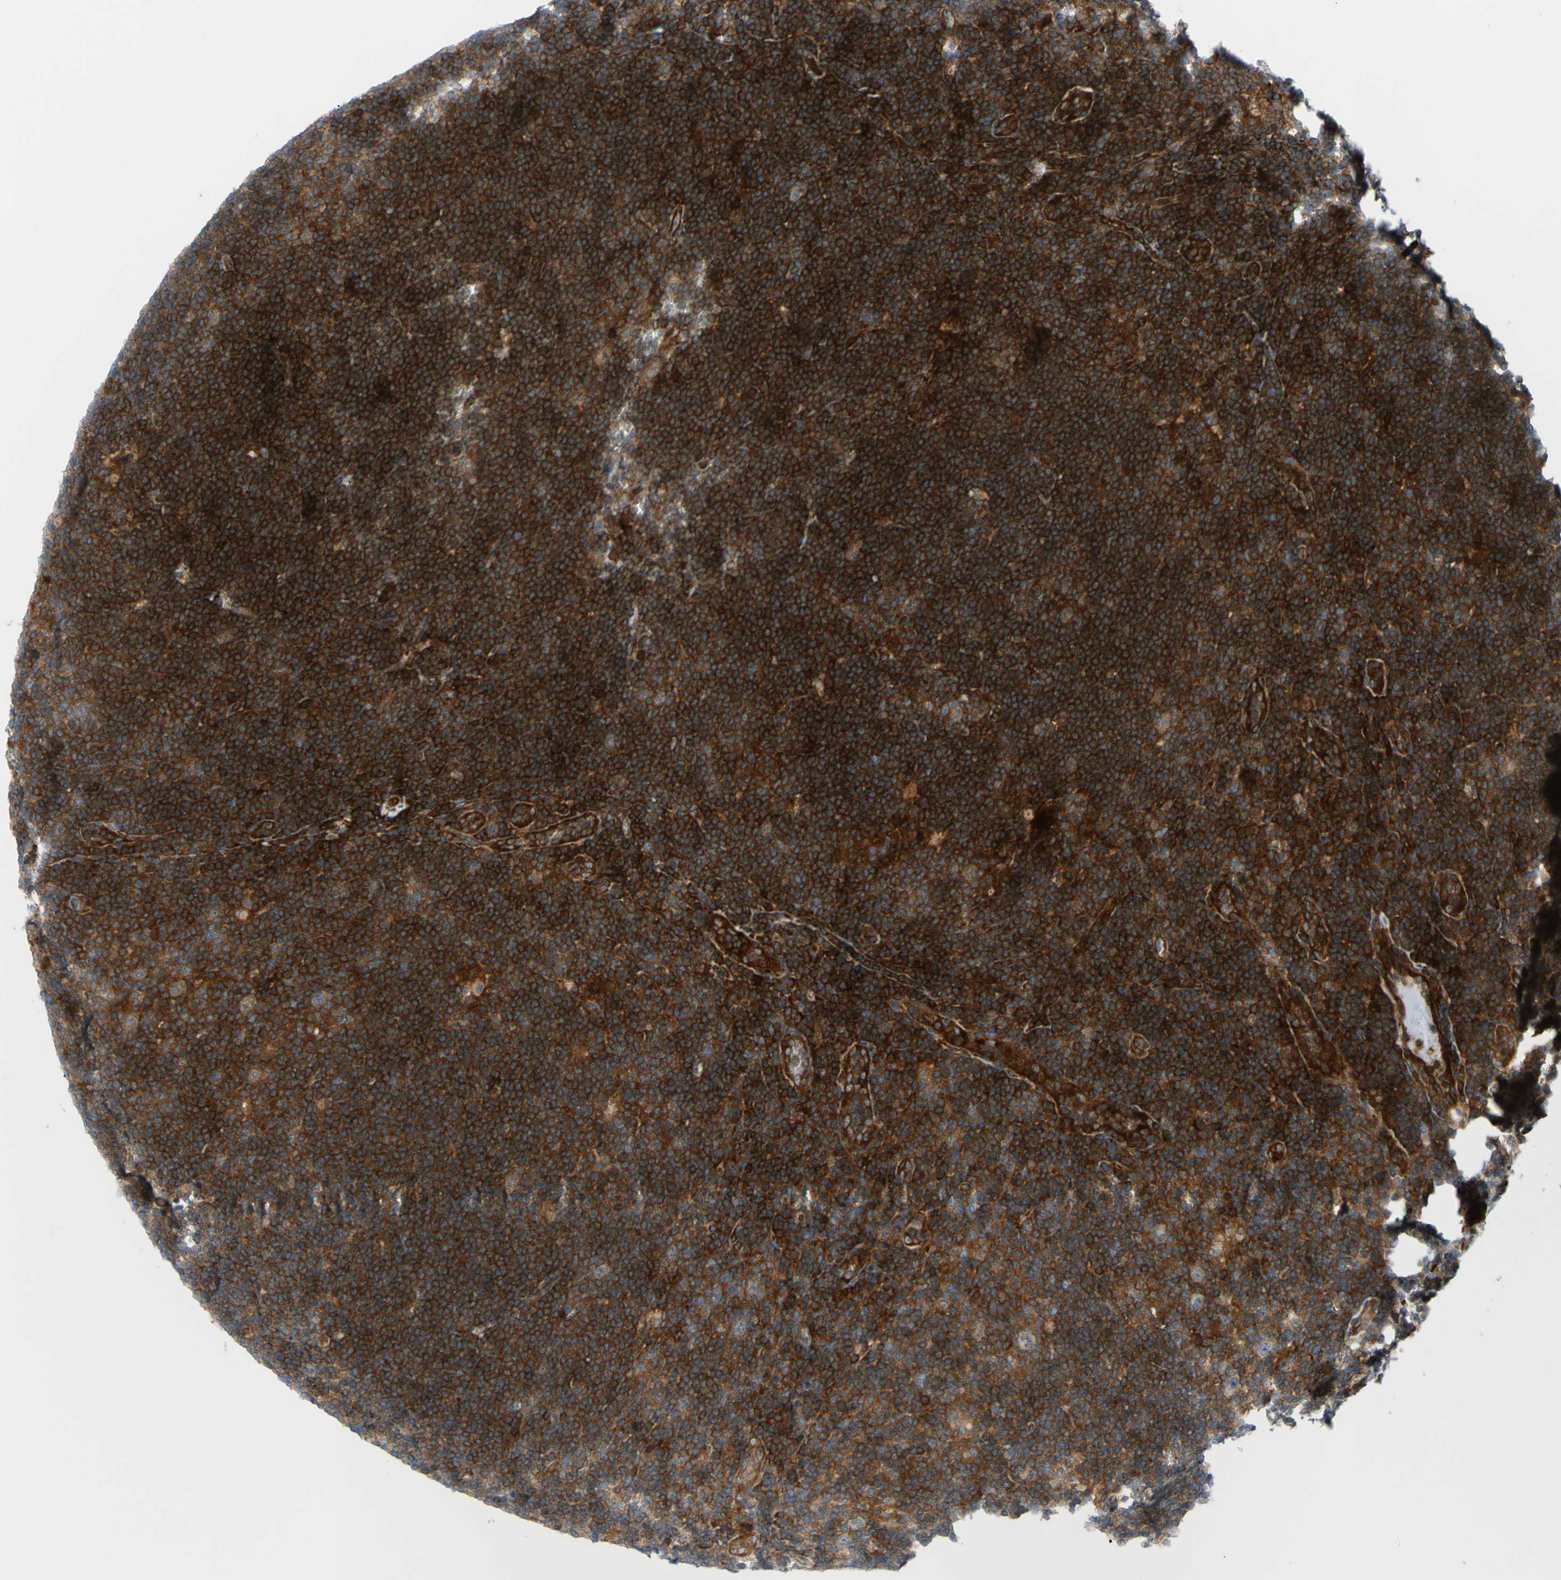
{"staining": {"intensity": "moderate", "quantity": ">75%", "location": "cytoplasmic/membranous"}, "tissue": "lymphoma", "cell_type": "Tumor cells", "image_type": "cancer", "snomed": [{"axis": "morphology", "description": "Hodgkin's disease, NOS"}, {"axis": "topography", "description": "Lymph node"}], "caption": "Lymphoma tissue exhibits moderate cytoplasmic/membranous staining in about >75% of tumor cells (Brightfield microscopy of DAB IHC at high magnification).", "gene": "PAK2", "patient": {"sex": "female", "age": 57}}